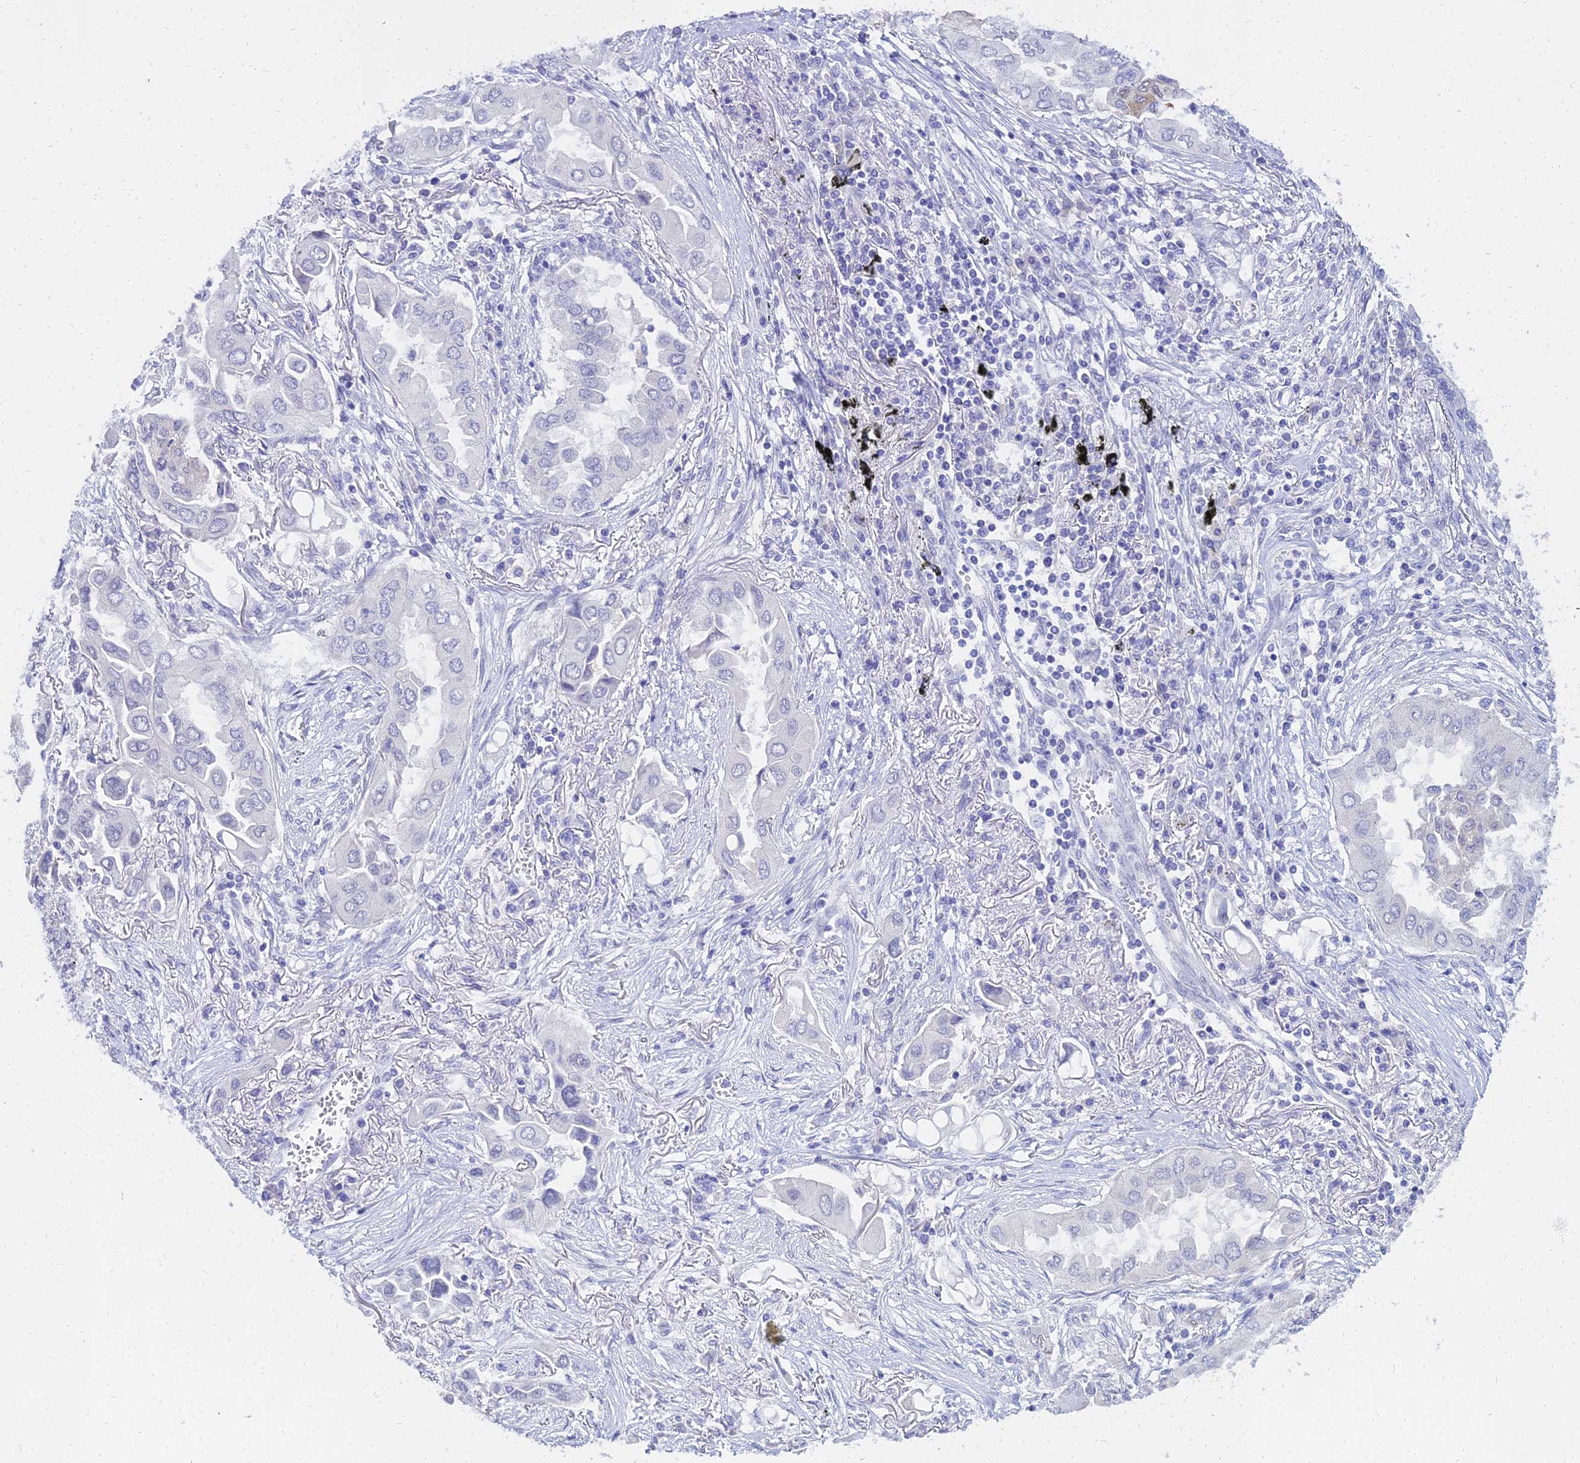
{"staining": {"intensity": "negative", "quantity": "none", "location": "none"}, "tissue": "lung cancer", "cell_type": "Tumor cells", "image_type": "cancer", "snomed": [{"axis": "morphology", "description": "Adenocarcinoma, NOS"}, {"axis": "topography", "description": "Lung"}], "caption": "Tumor cells show no significant protein positivity in lung cancer.", "gene": "NPY", "patient": {"sex": "female", "age": 76}}